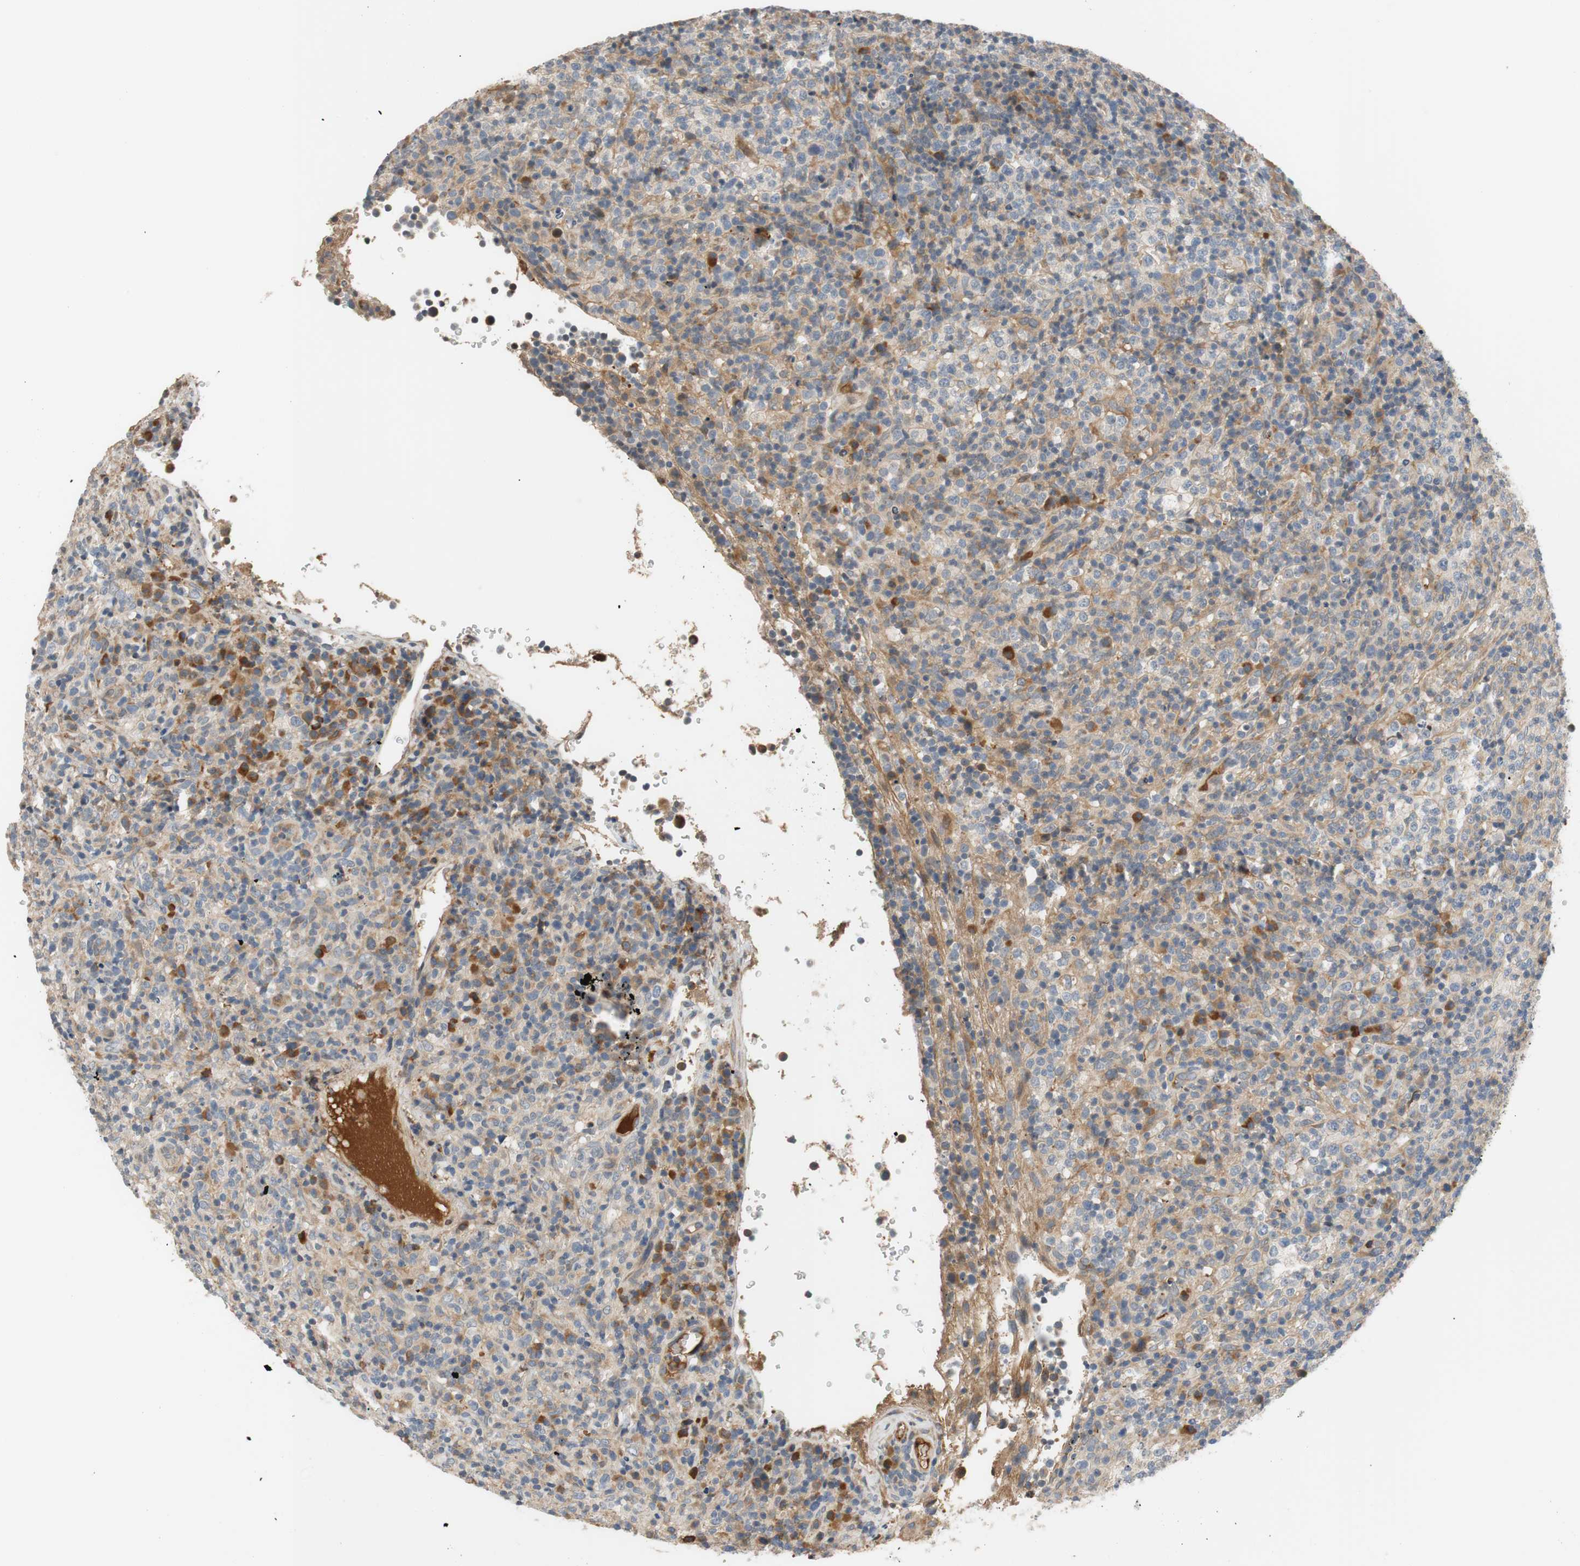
{"staining": {"intensity": "weak", "quantity": "25%-75%", "location": "cytoplasmic/membranous"}, "tissue": "lymphoma", "cell_type": "Tumor cells", "image_type": "cancer", "snomed": [{"axis": "morphology", "description": "Malignant lymphoma, non-Hodgkin's type, High grade"}, {"axis": "topography", "description": "Lymph node"}], "caption": "Approximately 25%-75% of tumor cells in malignant lymphoma, non-Hodgkin's type (high-grade) show weak cytoplasmic/membranous protein expression as visualized by brown immunohistochemical staining.", "gene": "C4A", "patient": {"sex": "female", "age": 76}}